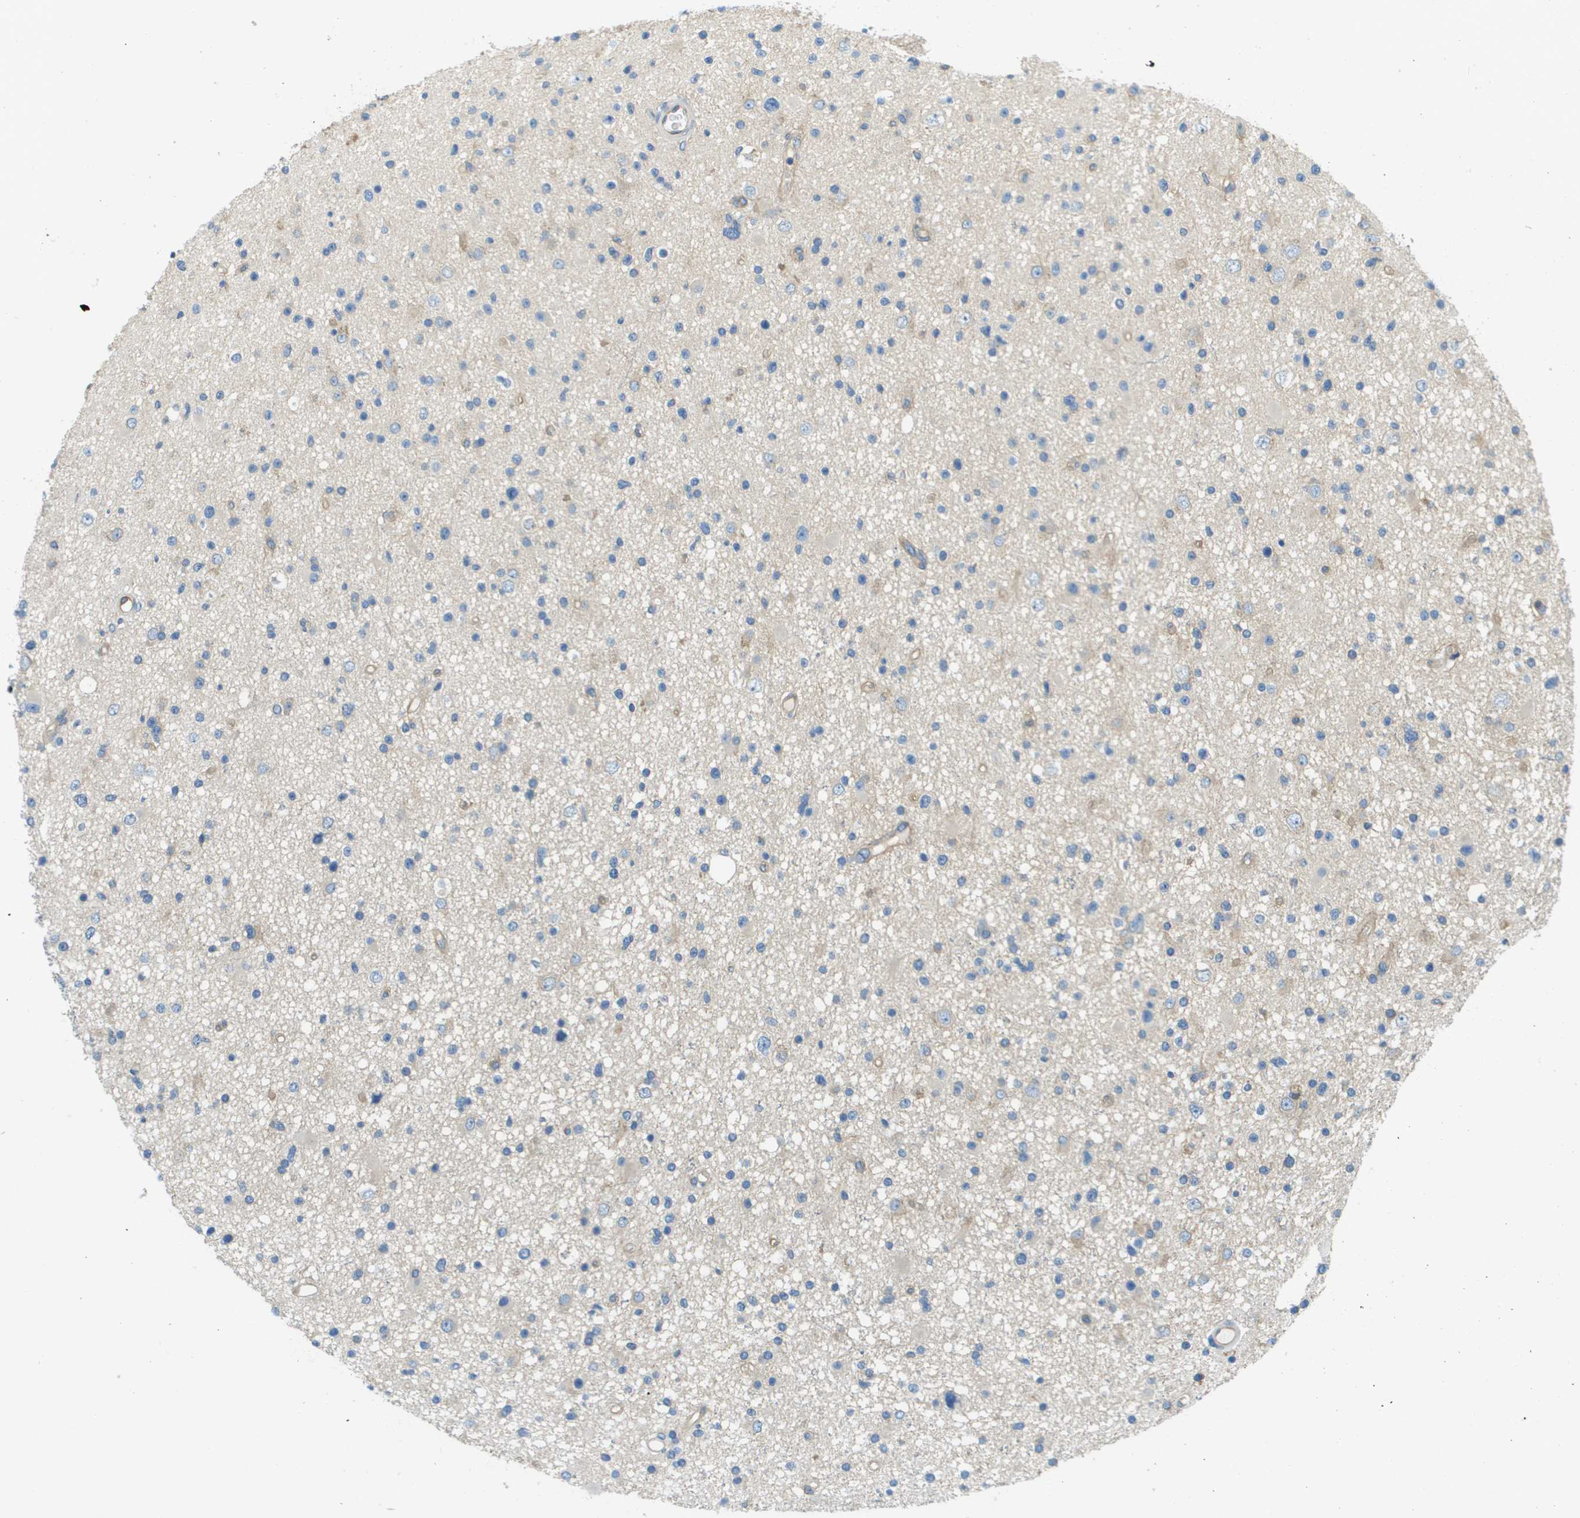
{"staining": {"intensity": "negative", "quantity": "none", "location": "none"}, "tissue": "glioma", "cell_type": "Tumor cells", "image_type": "cancer", "snomed": [{"axis": "morphology", "description": "Glioma, malignant, High grade"}, {"axis": "topography", "description": "Brain"}], "caption": "DAB (3,3'-diaminobenzidine) immunohistochemical staining of human glioma displays no significant positivity in tumor cells.", "gene": "DNAJB11", "patient": {"sex": "male", "age": 33}}